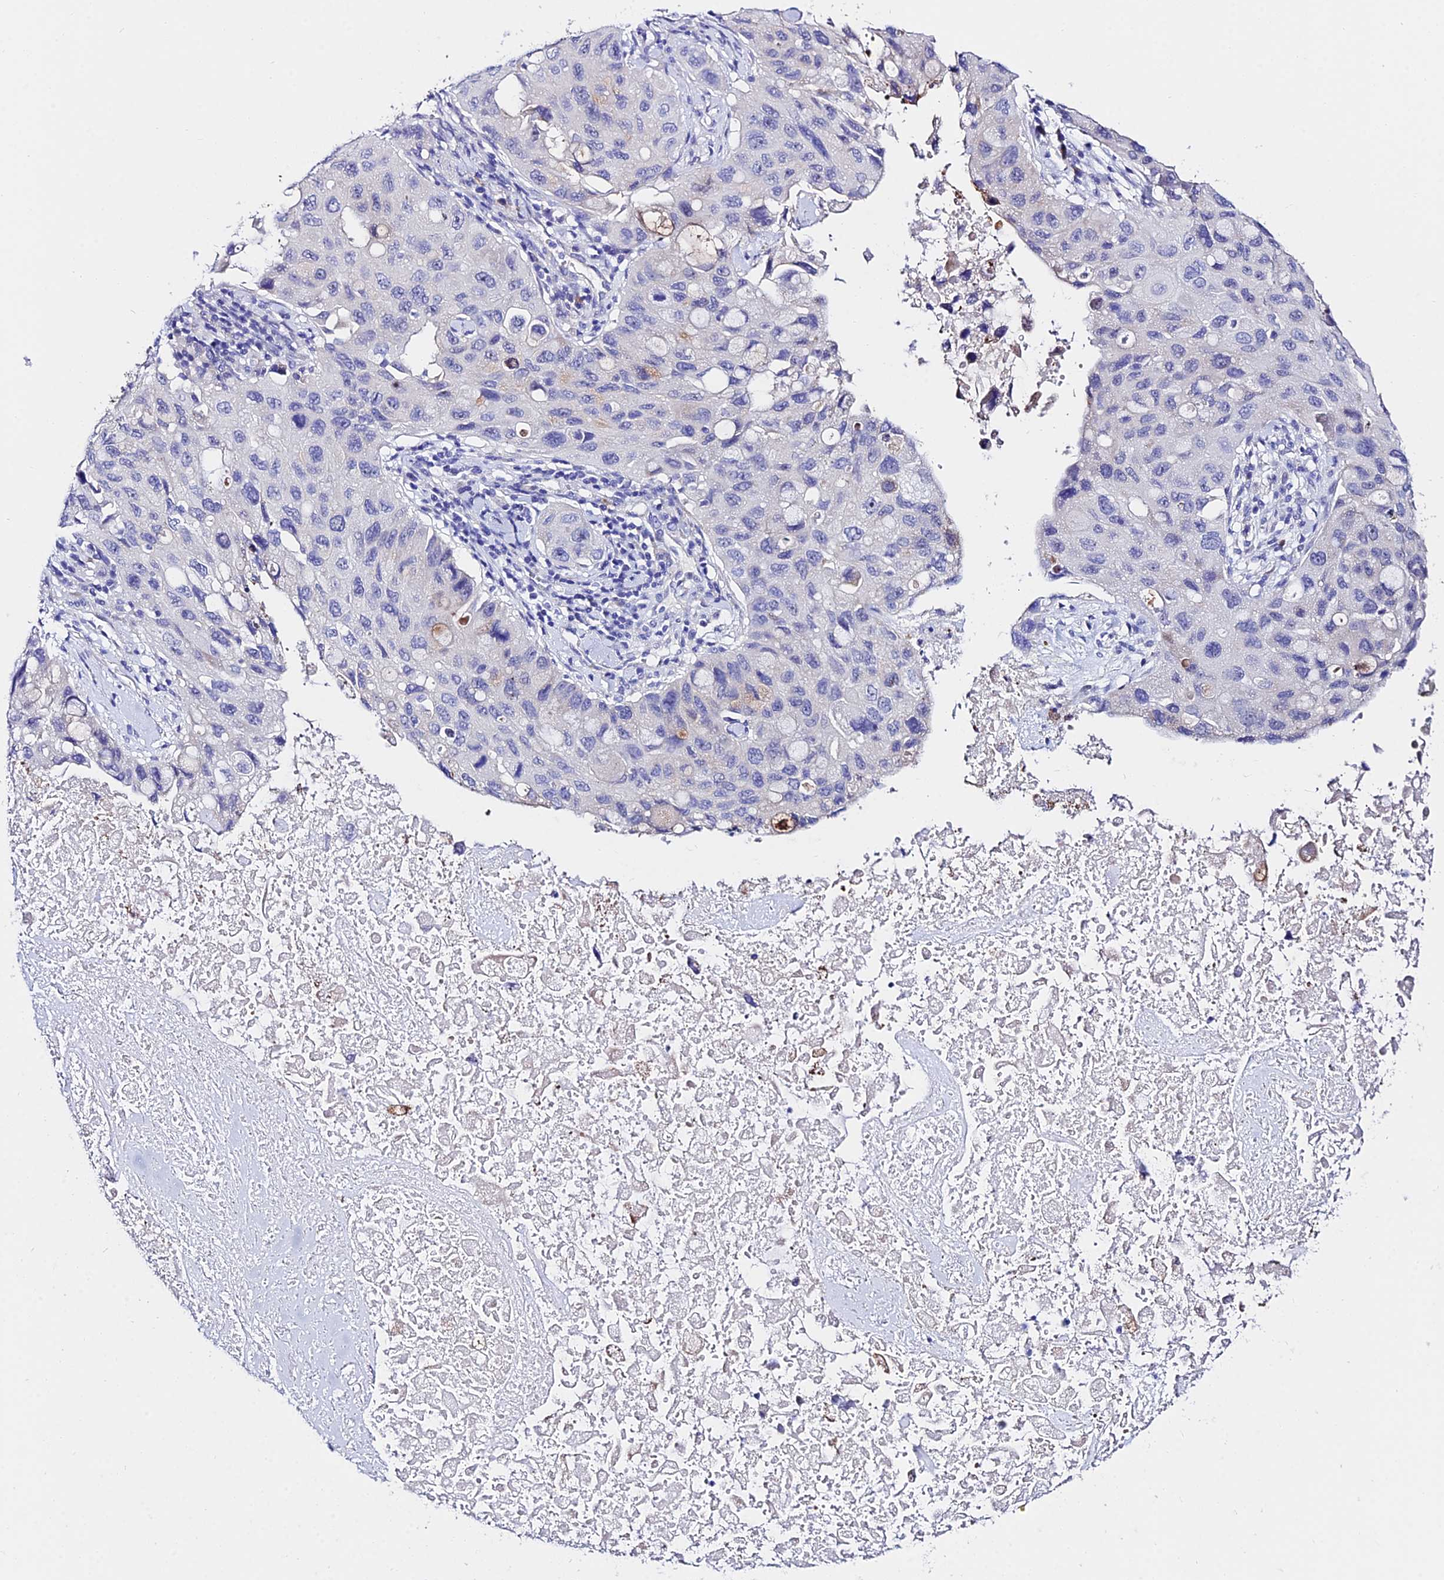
{"staining": {"intensity": "negative", "quantity": "none", "location": "none"}, "tissue": "lung cancer", "cell_type": "Tumor cells", "image_type": "cancer", "snomed": [{"axis": "morphology", "description": "Squamous cell carcinoma, NOS"}, {"axis": "topography", "description": "Lung"}], "caption": "Lung squamous cell carcinoma was stained to show a protein in brown. There is no significant staining in tumor cells. (IHC, brightfield microscopy, high magnification).", "gene": "CEP41", "patient": {"sex": "female", "age": 73}}